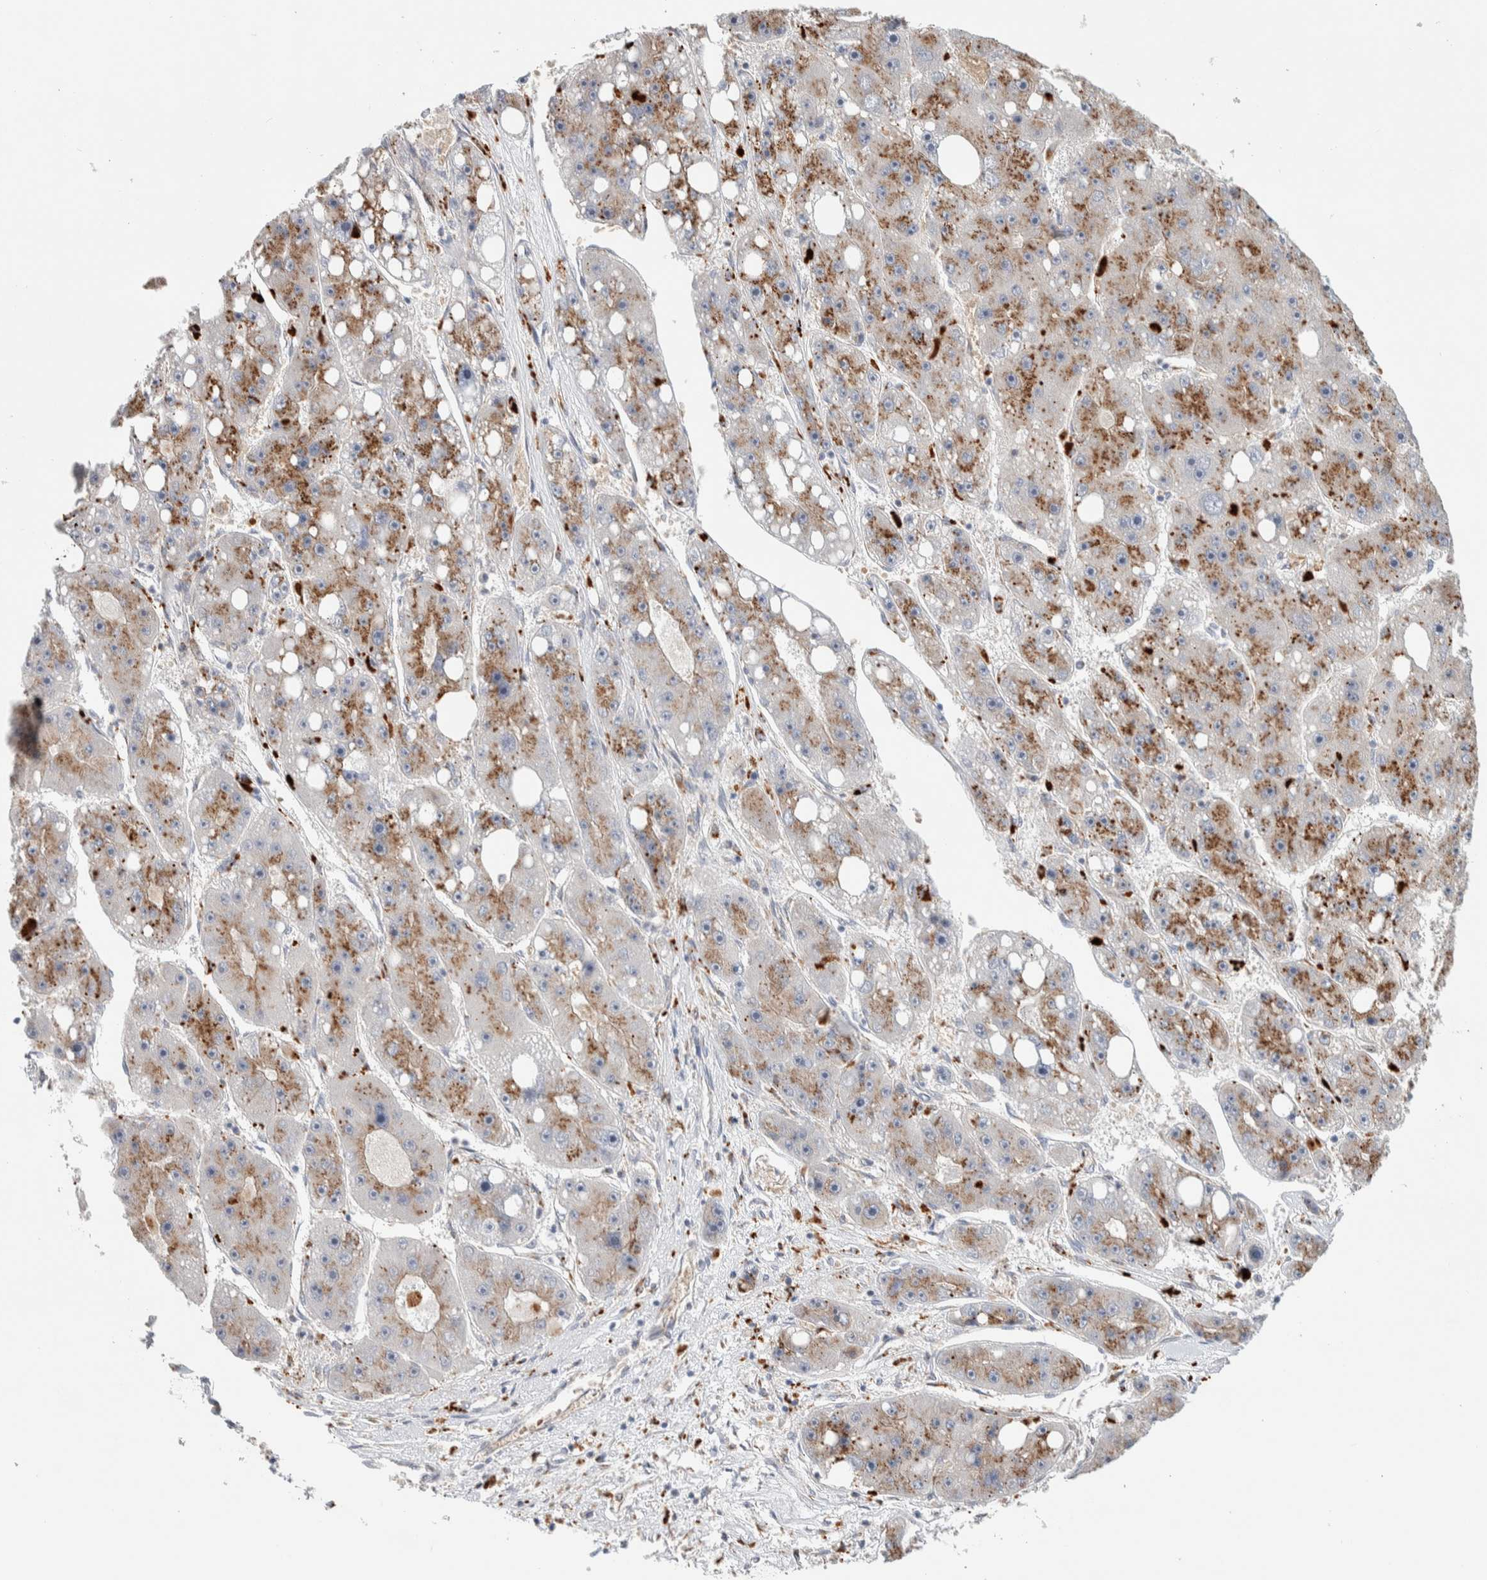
{"staining": {"intensity": "moderate", "quantity": "25%-75%", "location": "cytoplasmic/membranous"}, "tissue": "liver cancer", "cell_type": "Tumor cells", "image_type": "cancer", "snomed": [{"axis": "morphology", "description": "Carcinoma, Hepatocellular, NOS"}, {"axis": "topography", "description": "Liver"}], "caption": "Human liver hepatocellular carcinoma stained for a protein (brown) shows moderate cytoplasmic/membranous positive positivity in about 25%-75% of tumor cells.", "gene": "SLC38A10", "patient": {"sex": "female", "age": 61}}